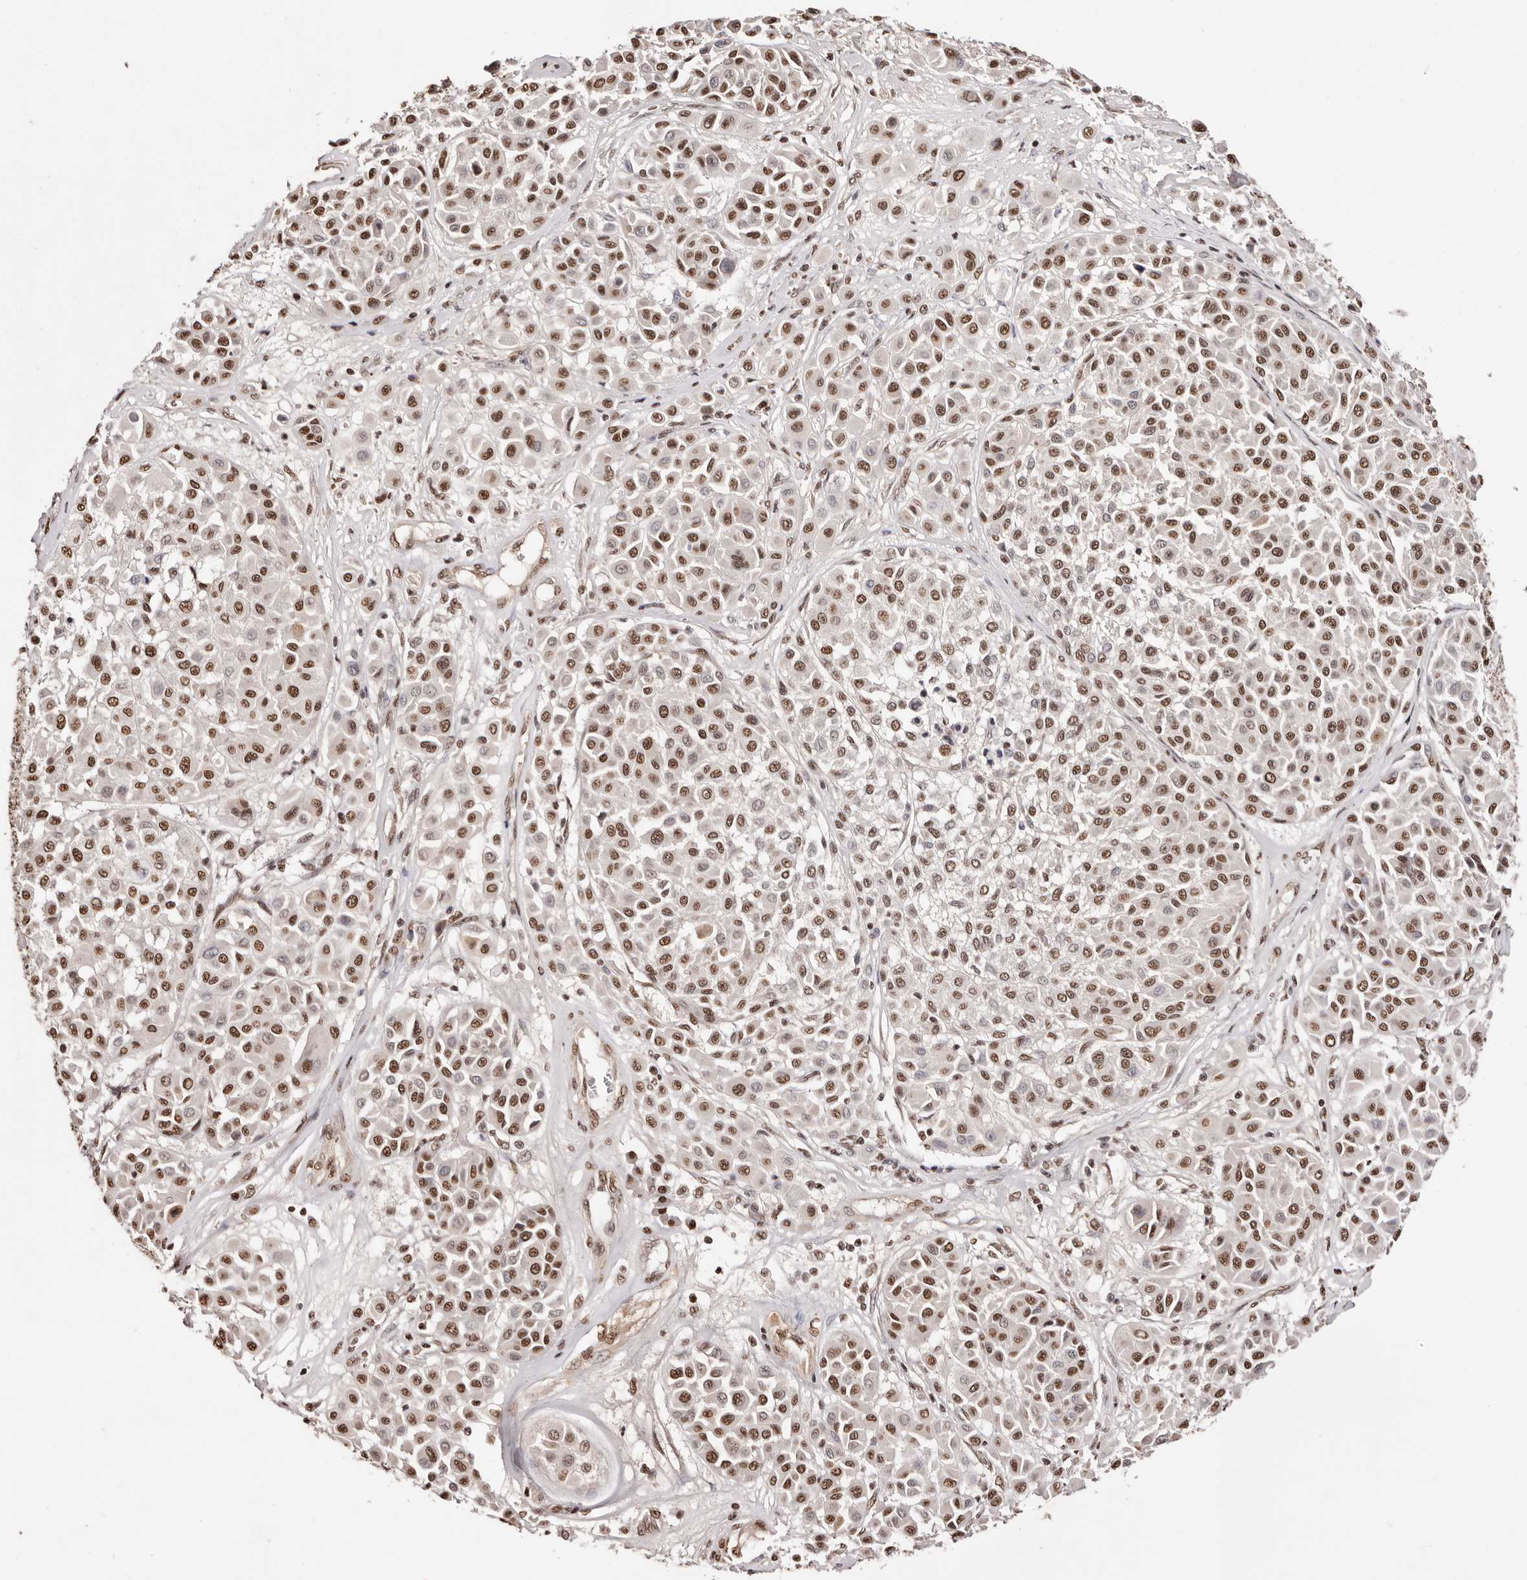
{"staining": {"intensity": "moderate", "quantity": ">75%", "location": "nuclear"}, "tissue": "melanoma", "cell_type": "Tumor cells", "image_type": "cancer", "snomed": [{"axis": "morphology", "description": "Malignant melanoma, Metastatic site"}, {"axis": "topography", "description": "Soft tissue"}], "caption": "Brown immunohistochemical staining in melanoma displays moderate nuclear positivity in approximately >75% of tumor cells.", "gene": "BICRAL", "patient": {"sex": "male", "age": 41}}